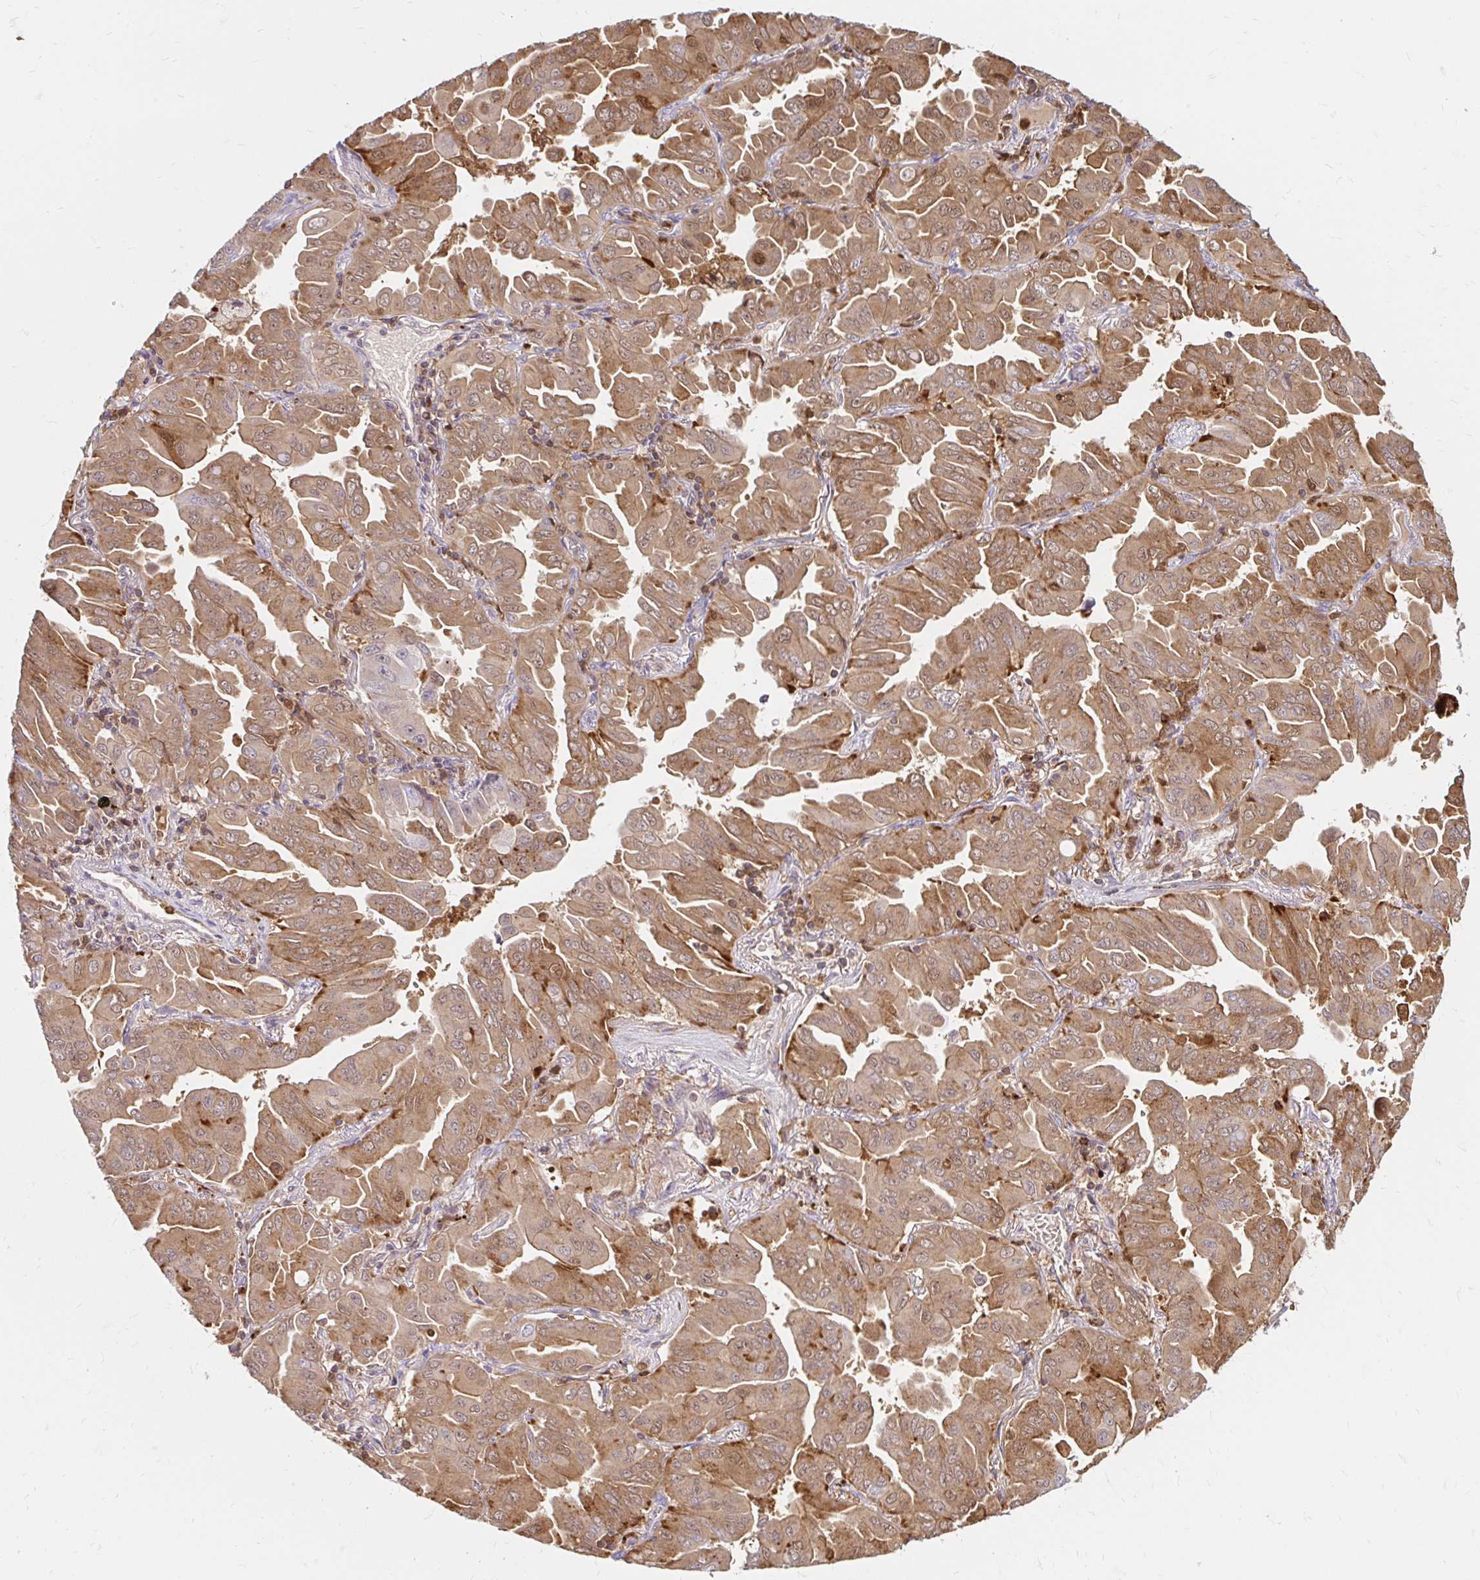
{"staining": {"intensity": "moderate", "quantity": ">75%", "location": "cytoplasmic/membranous"}, "tissue": "lung cancer", "cell_type": "Tumor cells", "image_type": "cancer", "snomed": [{"axis": "morphology", "description": "Adenocarcinoma, NOS"}, {"axis": "topography", "description": "Lung"}], "caption": "Lung adenocarcinoma stained with a brown dye reveals moderate cytoplasmic/membranous positive staining in about >75% of tumor cells.", "gene": "PYCARD", "patient": {"sex": "male", "age": 64}}